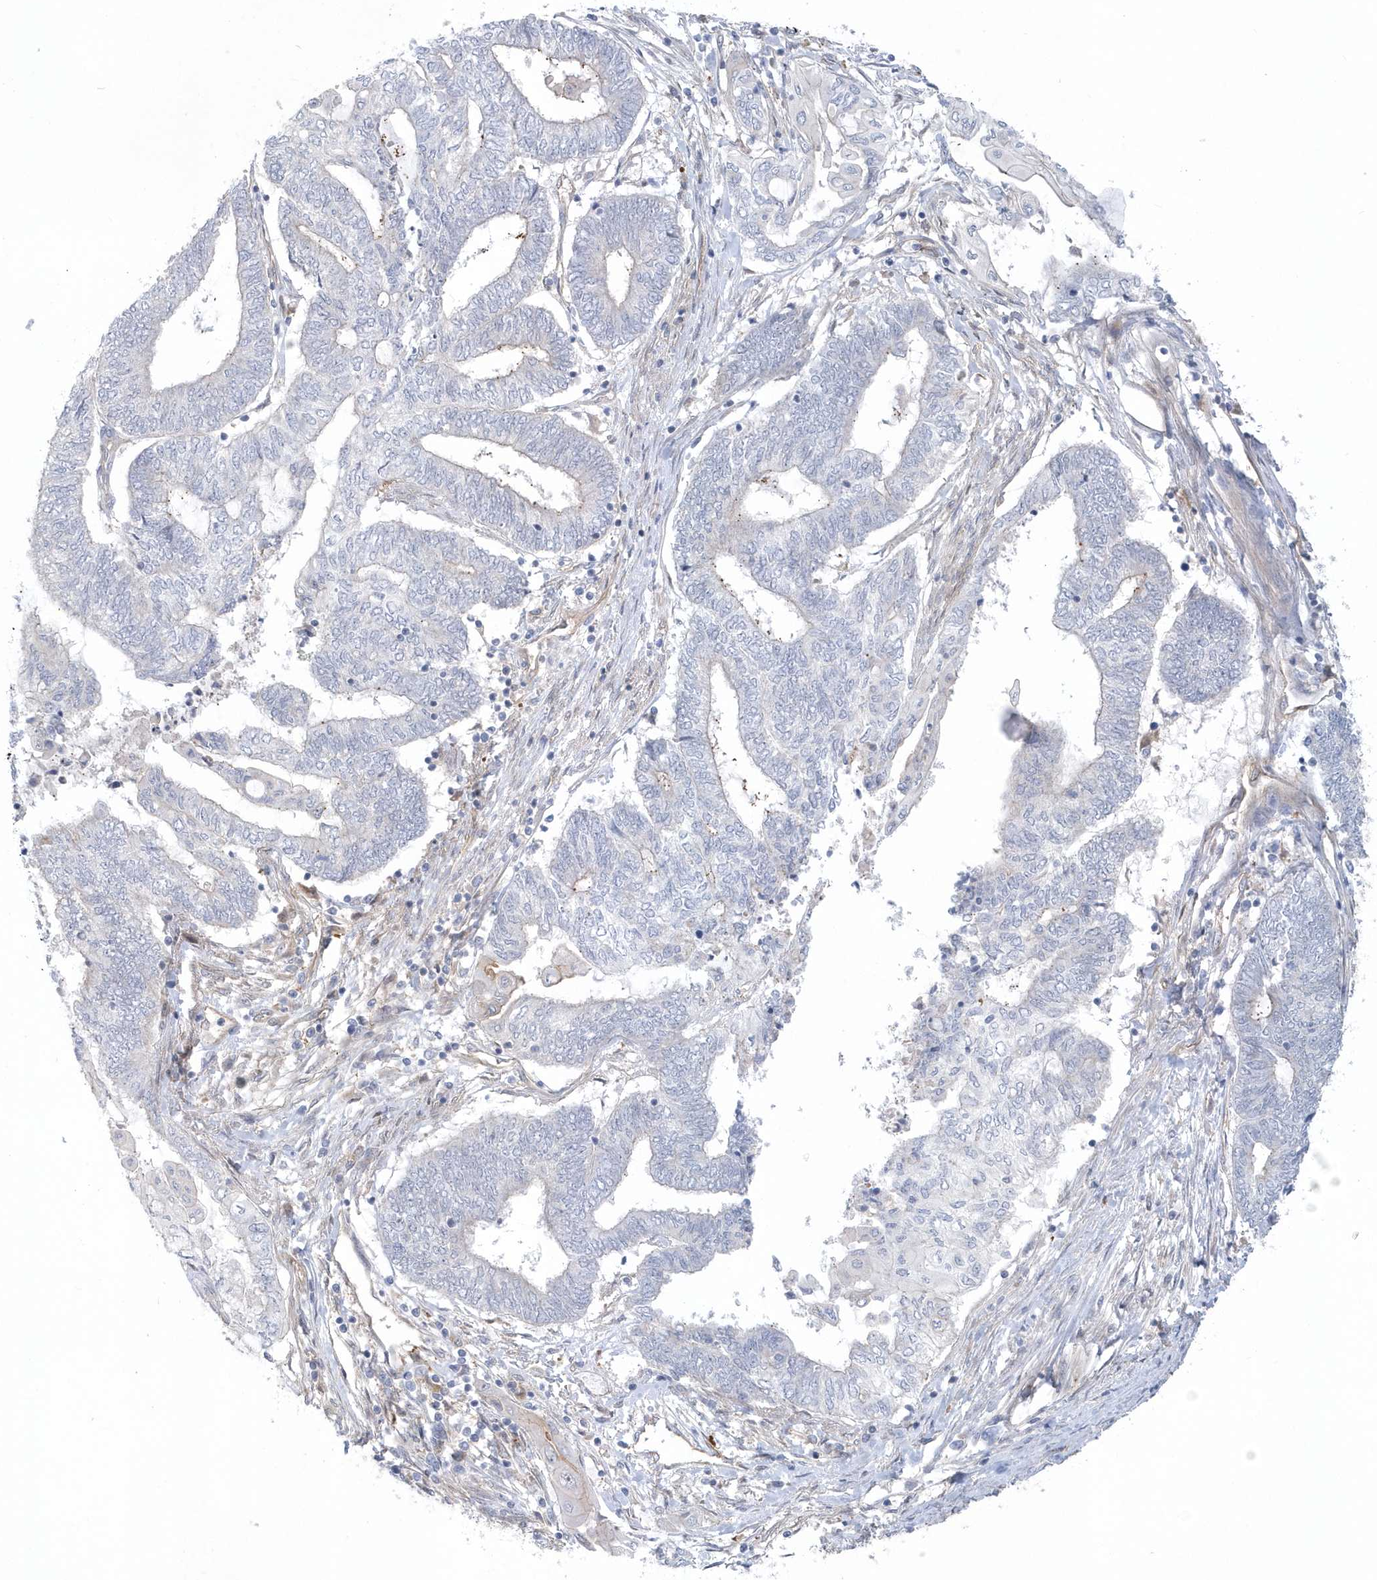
{"staining": {"intensity": "negative", "quantity": "none", "location": "none"}, "tissue": "endometrial cancer", "cell_type": "Tumor cells", "image_type": "cancer", "snomed": [{"axis": "morphology", "description": "Adenocarcinoma, NOS"}, {"axis": "topography", "description": "Uterus"}, {"axis": "topography", "description": "Endometrium"}], "caption": "Tumor cells are negative for brown protein staining in endometrial adenocarcinoma.", "gene": "RAI14", "patient": {"sex": "female", "age": 70}}